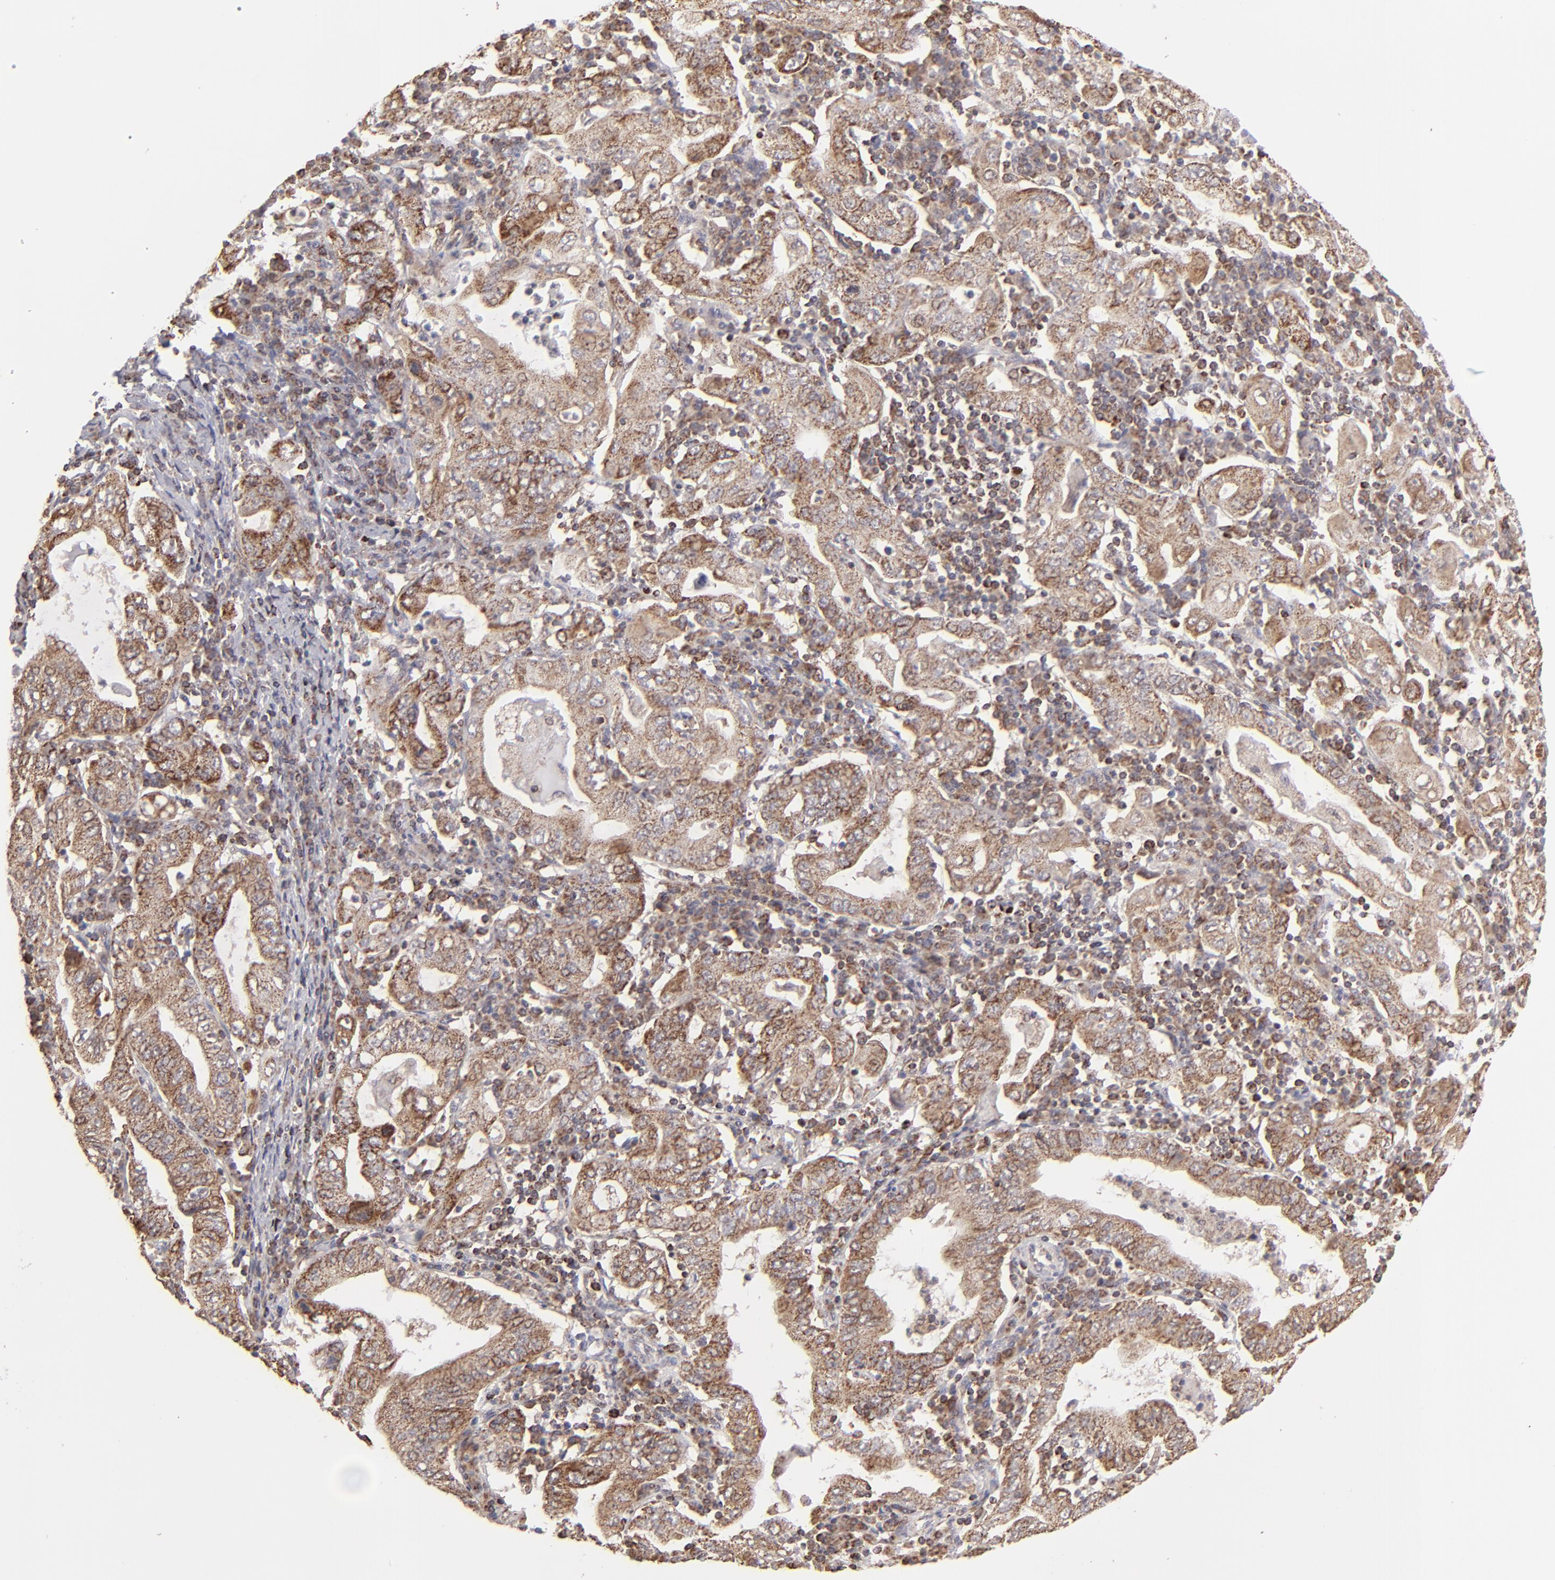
{"staining": {"intensity": "moderate", "quantity": ">75%", "location": "cytoplasmic/membranous"}, "tissue": "stomach cancer", "cell_type": "Tumor cells", "image_type": "cancer", "snomed": [{"axis": "morphology", "description": "Normal tissue, NOS"}, {"axis": "morphology", "description": "Adenocarcinoma, NOS"}, {"axis": "topography", "description": "Esophagus"}, {"axis": "topography", "description": "Stomach, upper"}, {"axis": "topography", "description": "Peripheral nerve tissue"}], "caption": "Immunohistochemistry (IHC) (DAB (3,3'-diaminobenzidine)) staining of stomach cancer (adenocarcinoma) reveals moderate cytoplasmic/membranous protein positivity in approximately >75% of tumor cells.", "gene": "SLC15A1", "patient": {"sex": "male", "age": 62}}